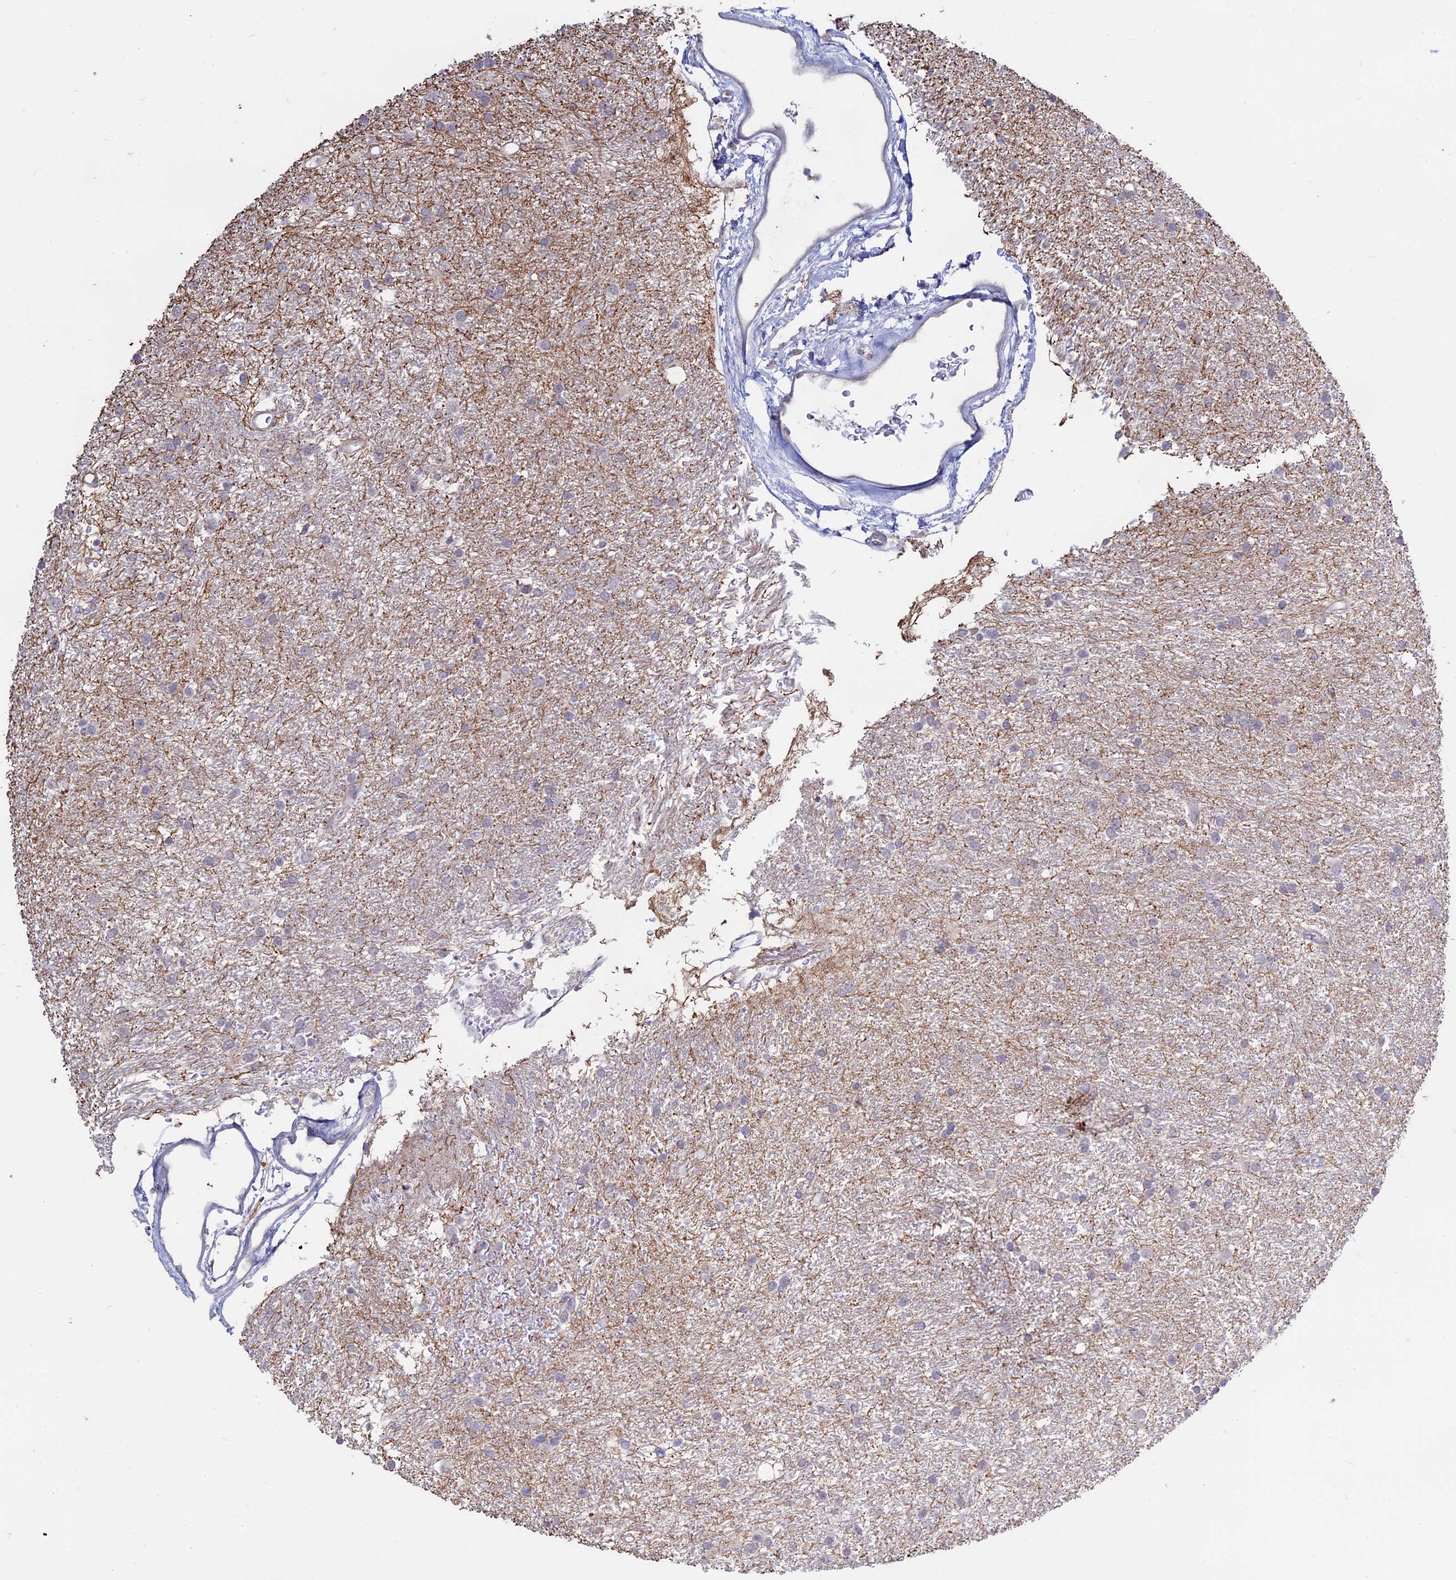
{"staining": {"intensity": "negative", "quantity": "none", "location": "none"}, "tissue": "glioma", "cell_type": "Tumor cells", "image_type": "cancer", "snomed": [{"axis": "morphology", "description": "Glioma, malignant, High grade"}, {"axis": "topography", "description": "Brain"}], "caption": "This is an immunohistochemistry (IHC) photomicrograph of glioma. There is no positivity in tumor cells.", "gene": "MYO5B", "patient": {"sex": "male", "age": 77}}